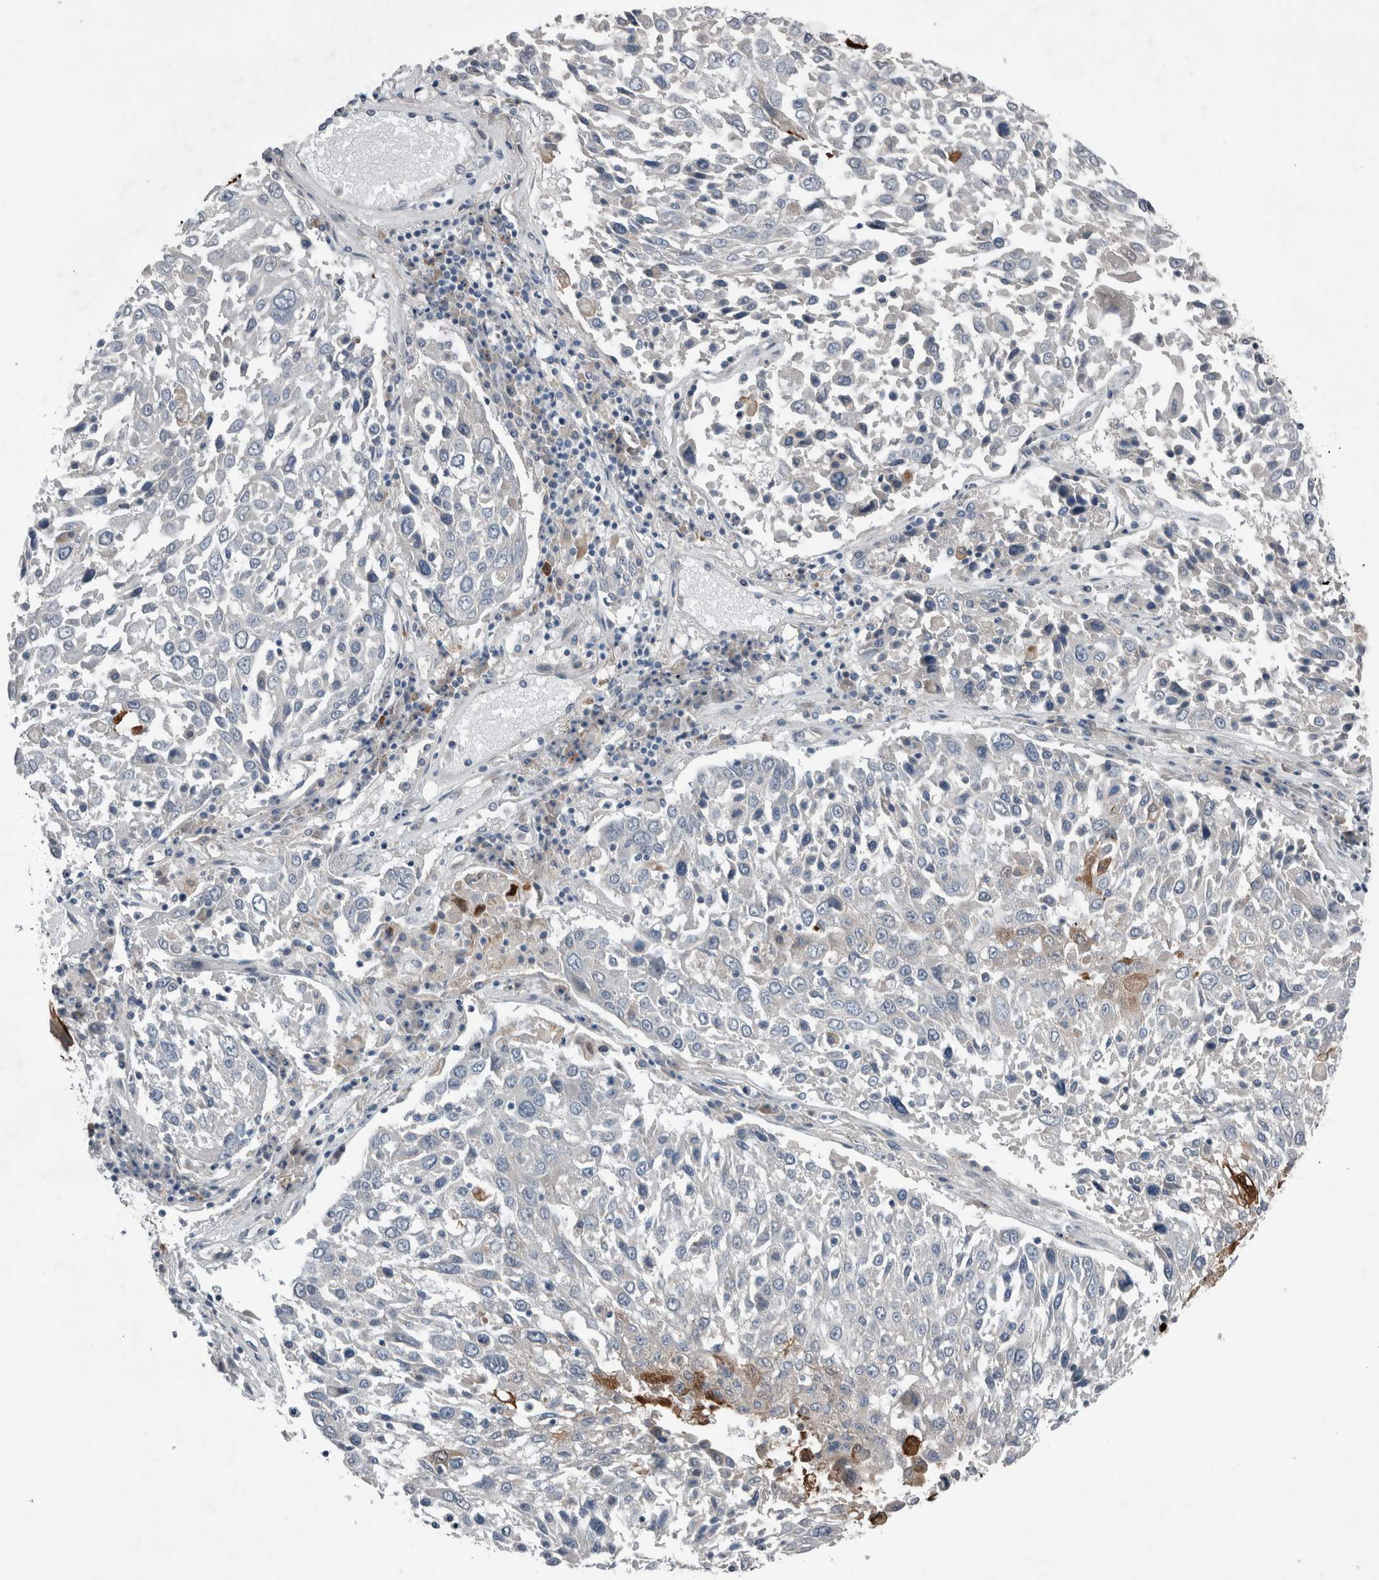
{"staining": {"intensity": "negative", "quantity": "none", "location": "none"}, "tissue": "lung cancer", "cell_type": "Tumor cells", "image_type": "cancer", "snomed": [{"axis": "morphology", "description": "Squamous cell carcinoma, NOS"}, {"axis": "topography", "description": "Lung"}], "caption": "A micrograph of human lung squamous cell carcinoma is negative for staining in tumor cells.", "gene": "CRNN", "patient": {"sex": "male", "age": 65}}